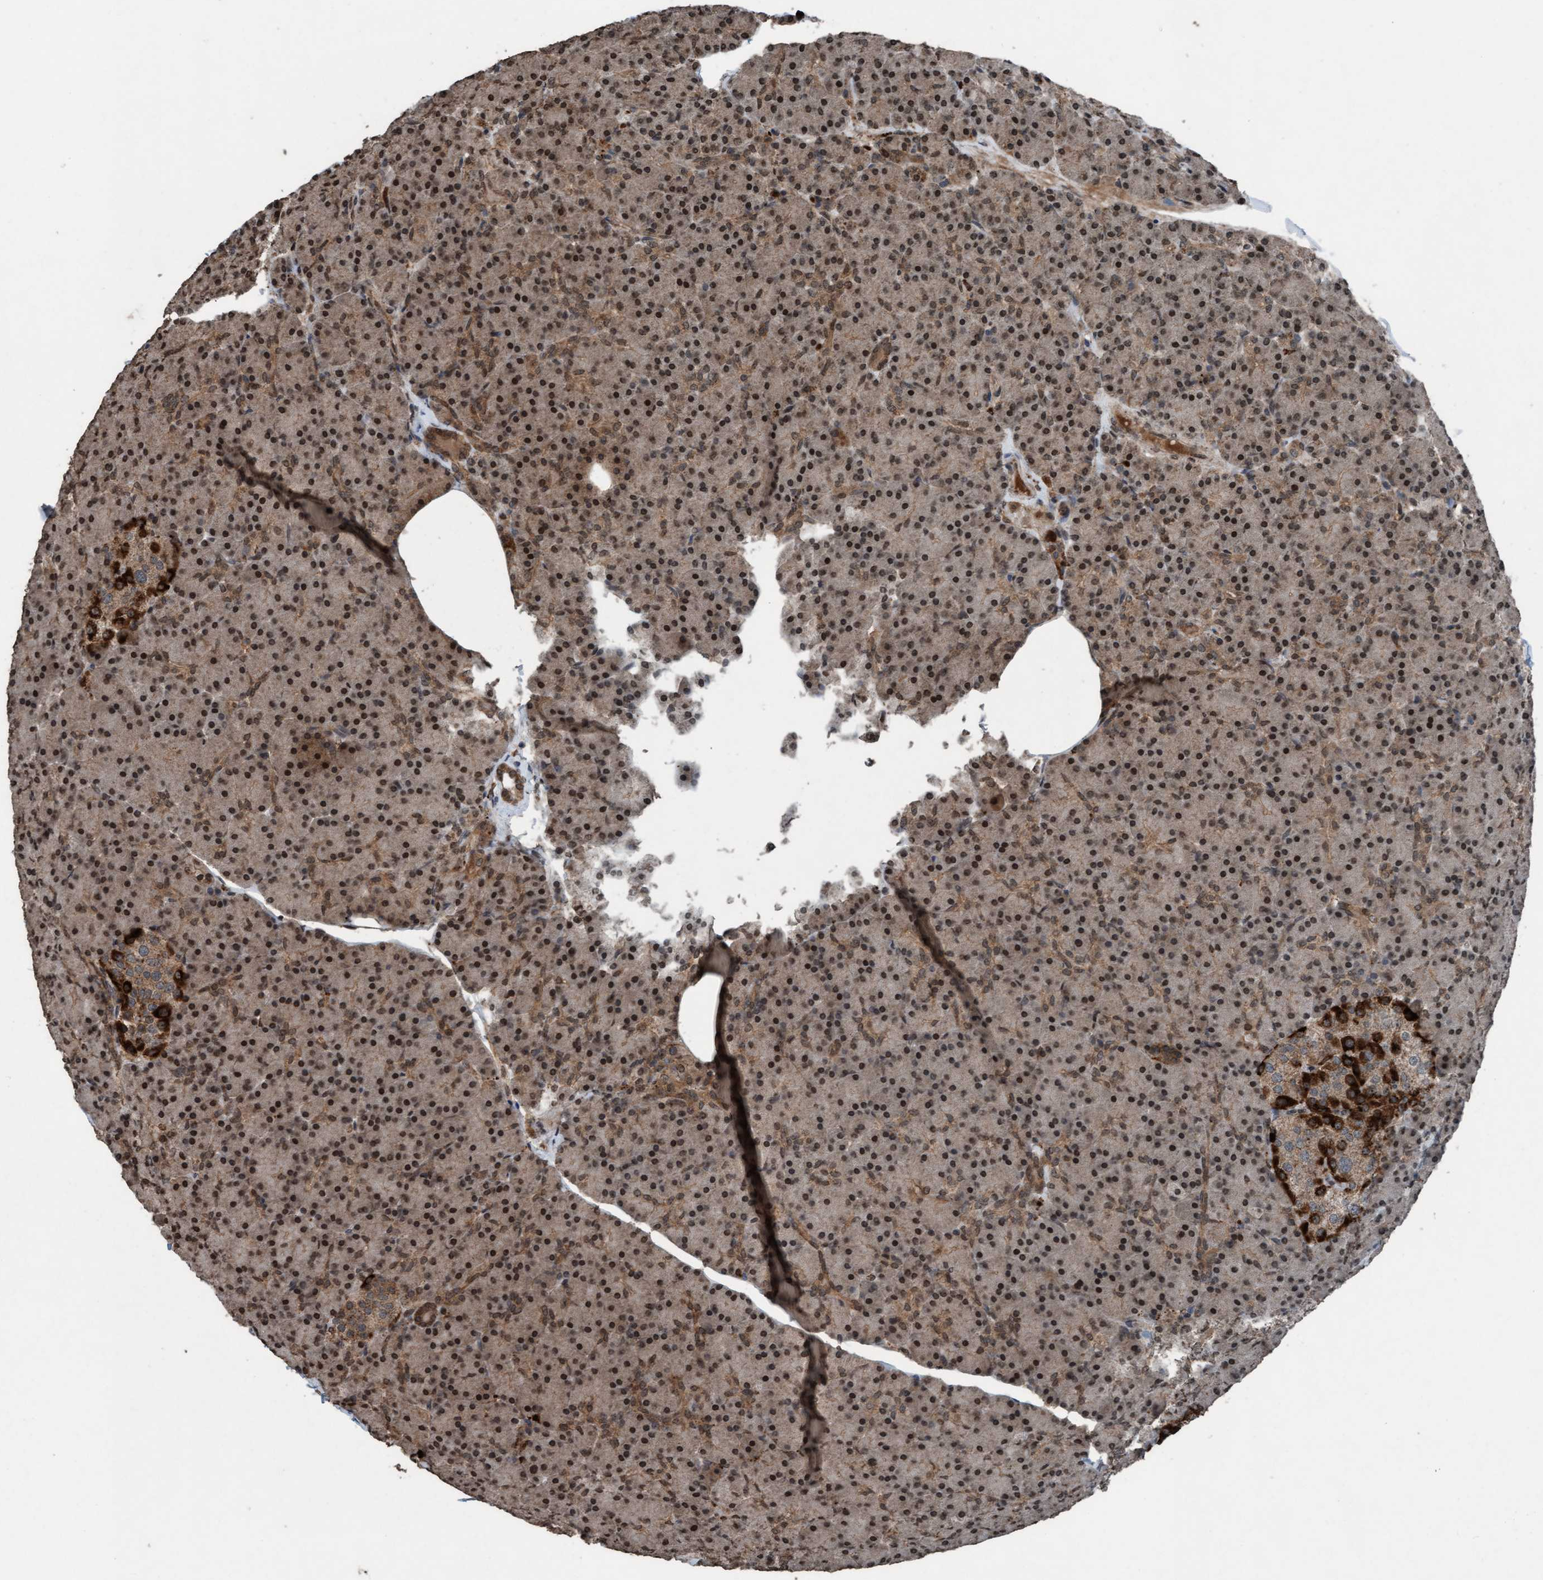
{"staining": {"intensity": "strong", "quantity": "25%-75%", "location": "cytoplasmic/membranous,nuclear"}, "tissue": "pancreas", "cell_type": "Exocrine glandular cells", "image_type": "normal", "snomed": [{"axis": "morphology", "description": "Normal tissue, NOS"}, {"axis": "topography", "description": "Pancreas"}], "caption": "A high amount of strong cytoplasmic/membranous,nuclear positivity is appreciated in approximately 25%-75% of exocrine glandular cells in normal pancreas. Nuclei are stained in blue.", "gene": "PLXNB2", "patient": {"sex": "female", "age": 43}}